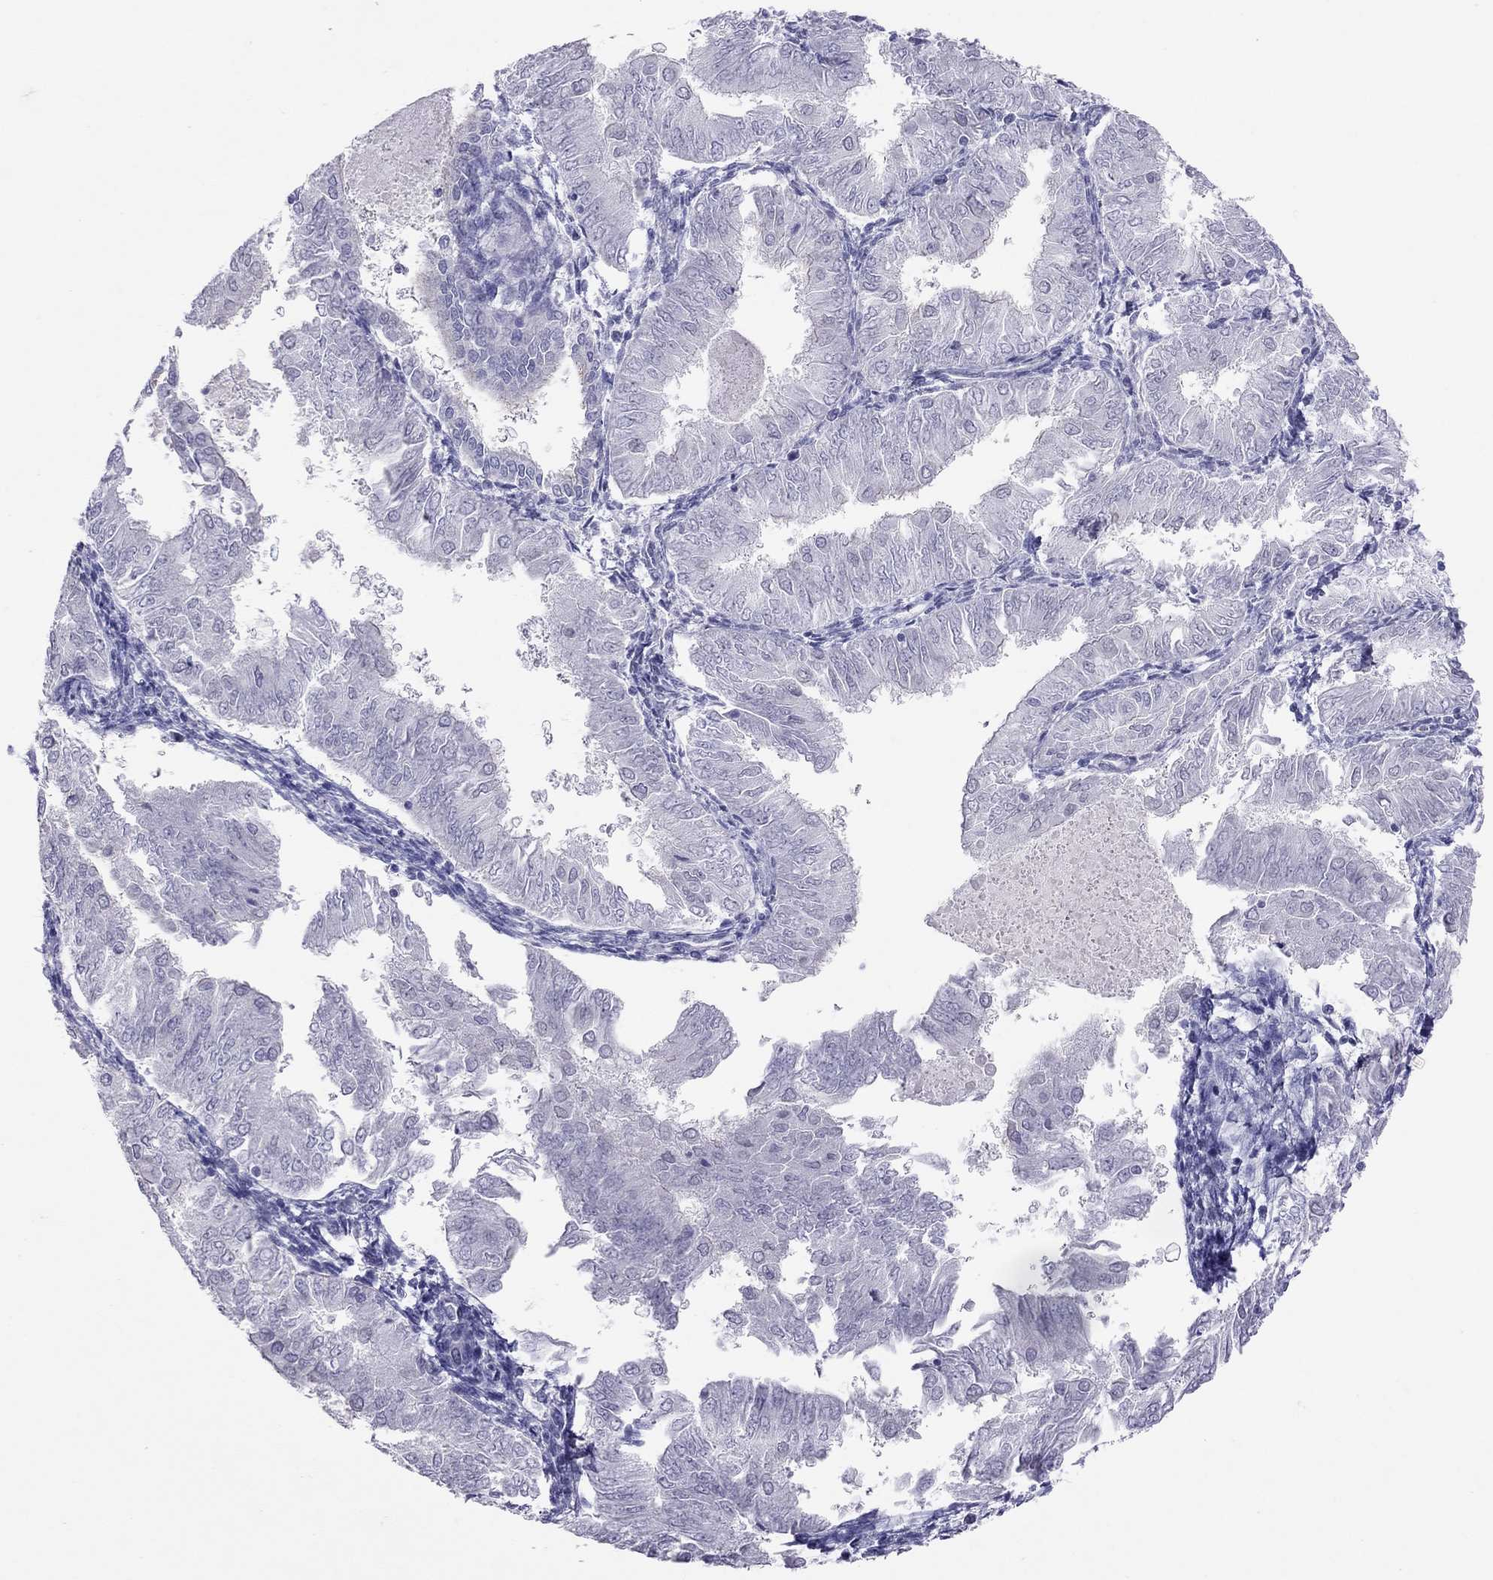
{"staining": {"intensity": "negative", "quantity": "none", "location": "none"}, "tissue": "endometrial cancer", "cell_type": "Tumor cells", "image_type": "cancer", "snomed": [{"axis": "morphology", "description": "Adenocarcinoma, NOS"}, {"axis": "topography", "description": "Endometrium"}], "caption": "Immunohistochemical staining of endometrial cancer (adenocarcinoma) reveals no significant positivity in tumor cells. (DAB immunohistochemistry (IHC) with hematoxylin counter stain).", "gene": "JHY", "patient": {"sex": "female", "age": 53}}